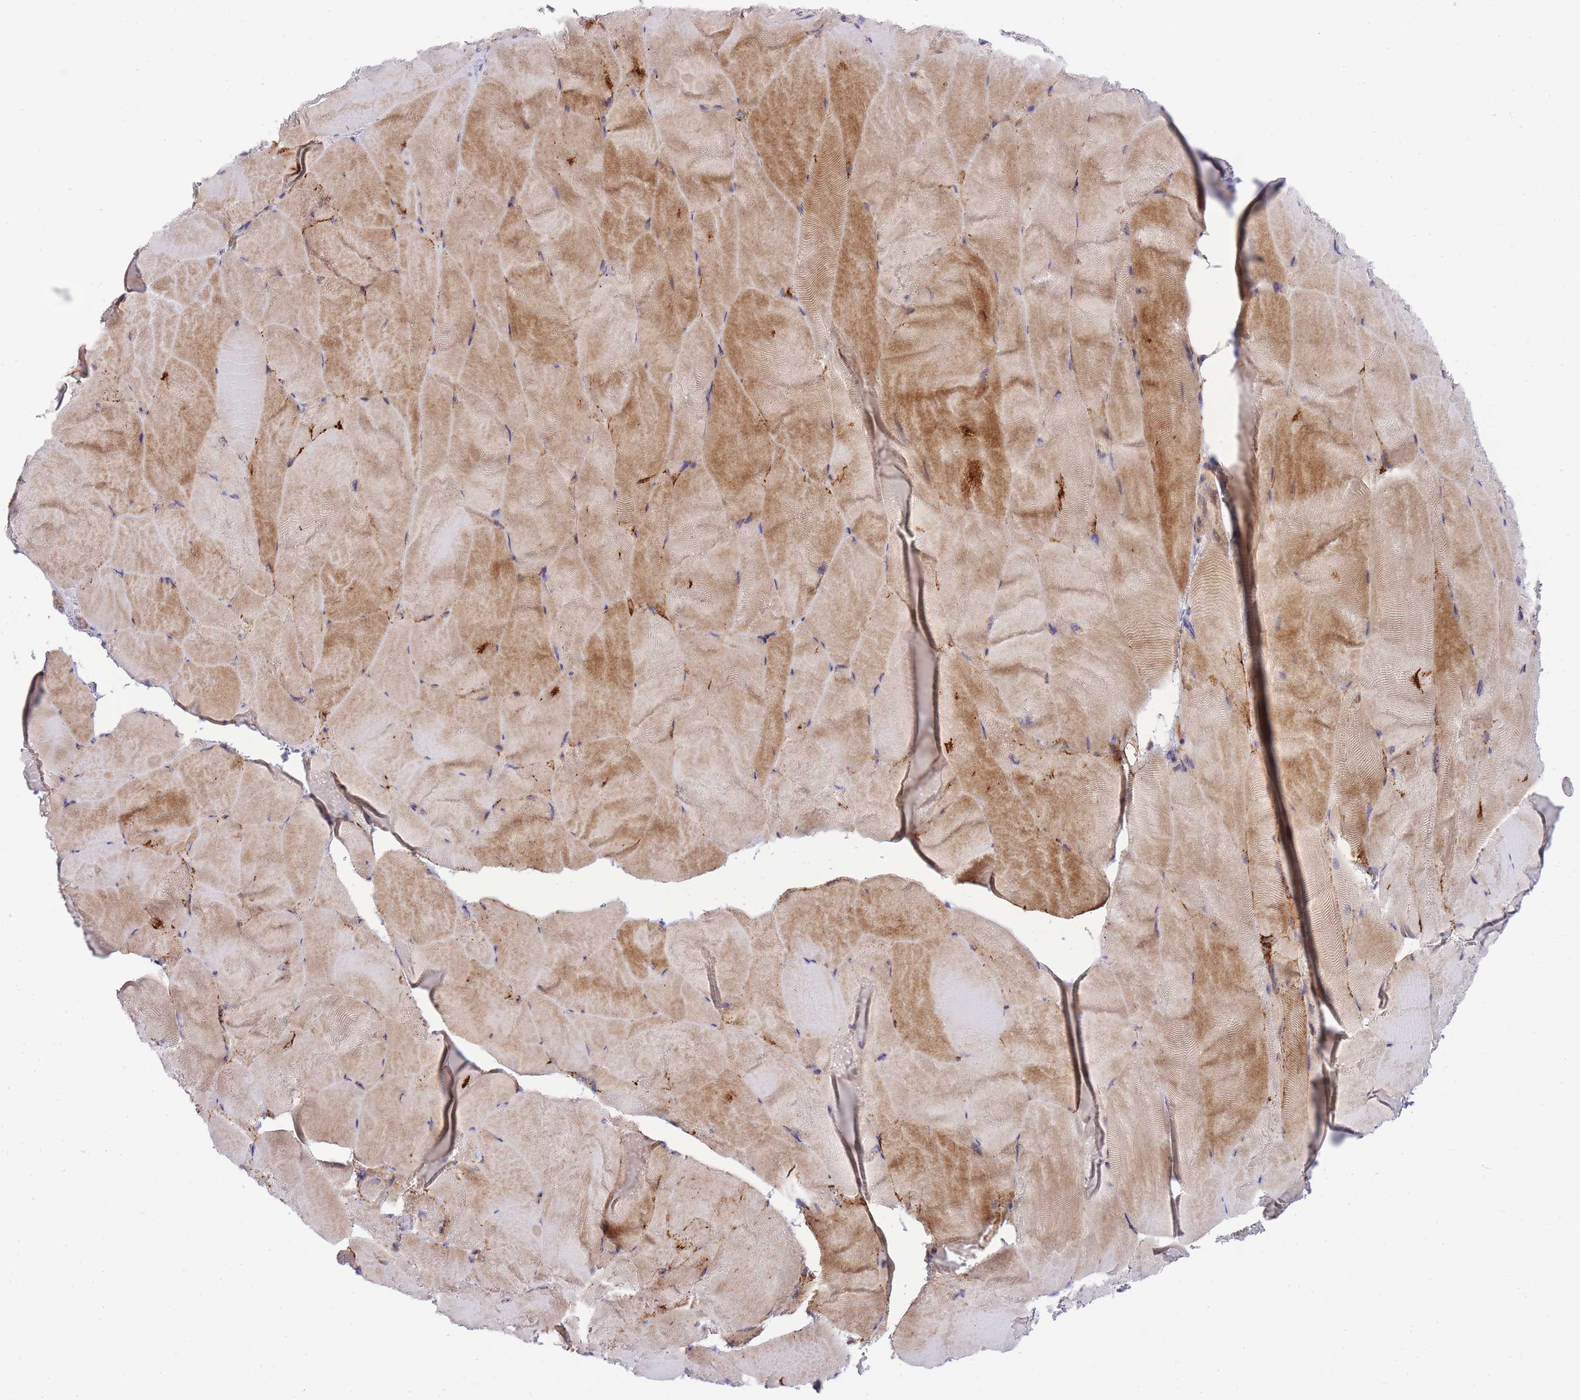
{"staining": {"intensity": "moderate", "quantity": "25%-75%", "location": "cytoplasmic/membranous"}, "tissue": "skeletal muscle", "cell_type": "Myocytes", "image_type": "normal", "snomed": [{"axis": "morphology", "description": "Normal tissue, NOS"}, {"axis": "topography", "description": "Skeletal muscle"}], "caption": "Protein staining reveals moderate cytoplasmic/membranous positivity in approximately 25%-75% of myocytes in normal skeletal muscle.", "gene": "EIF2B2", "patient": {"sex": "female", "age": 64}}